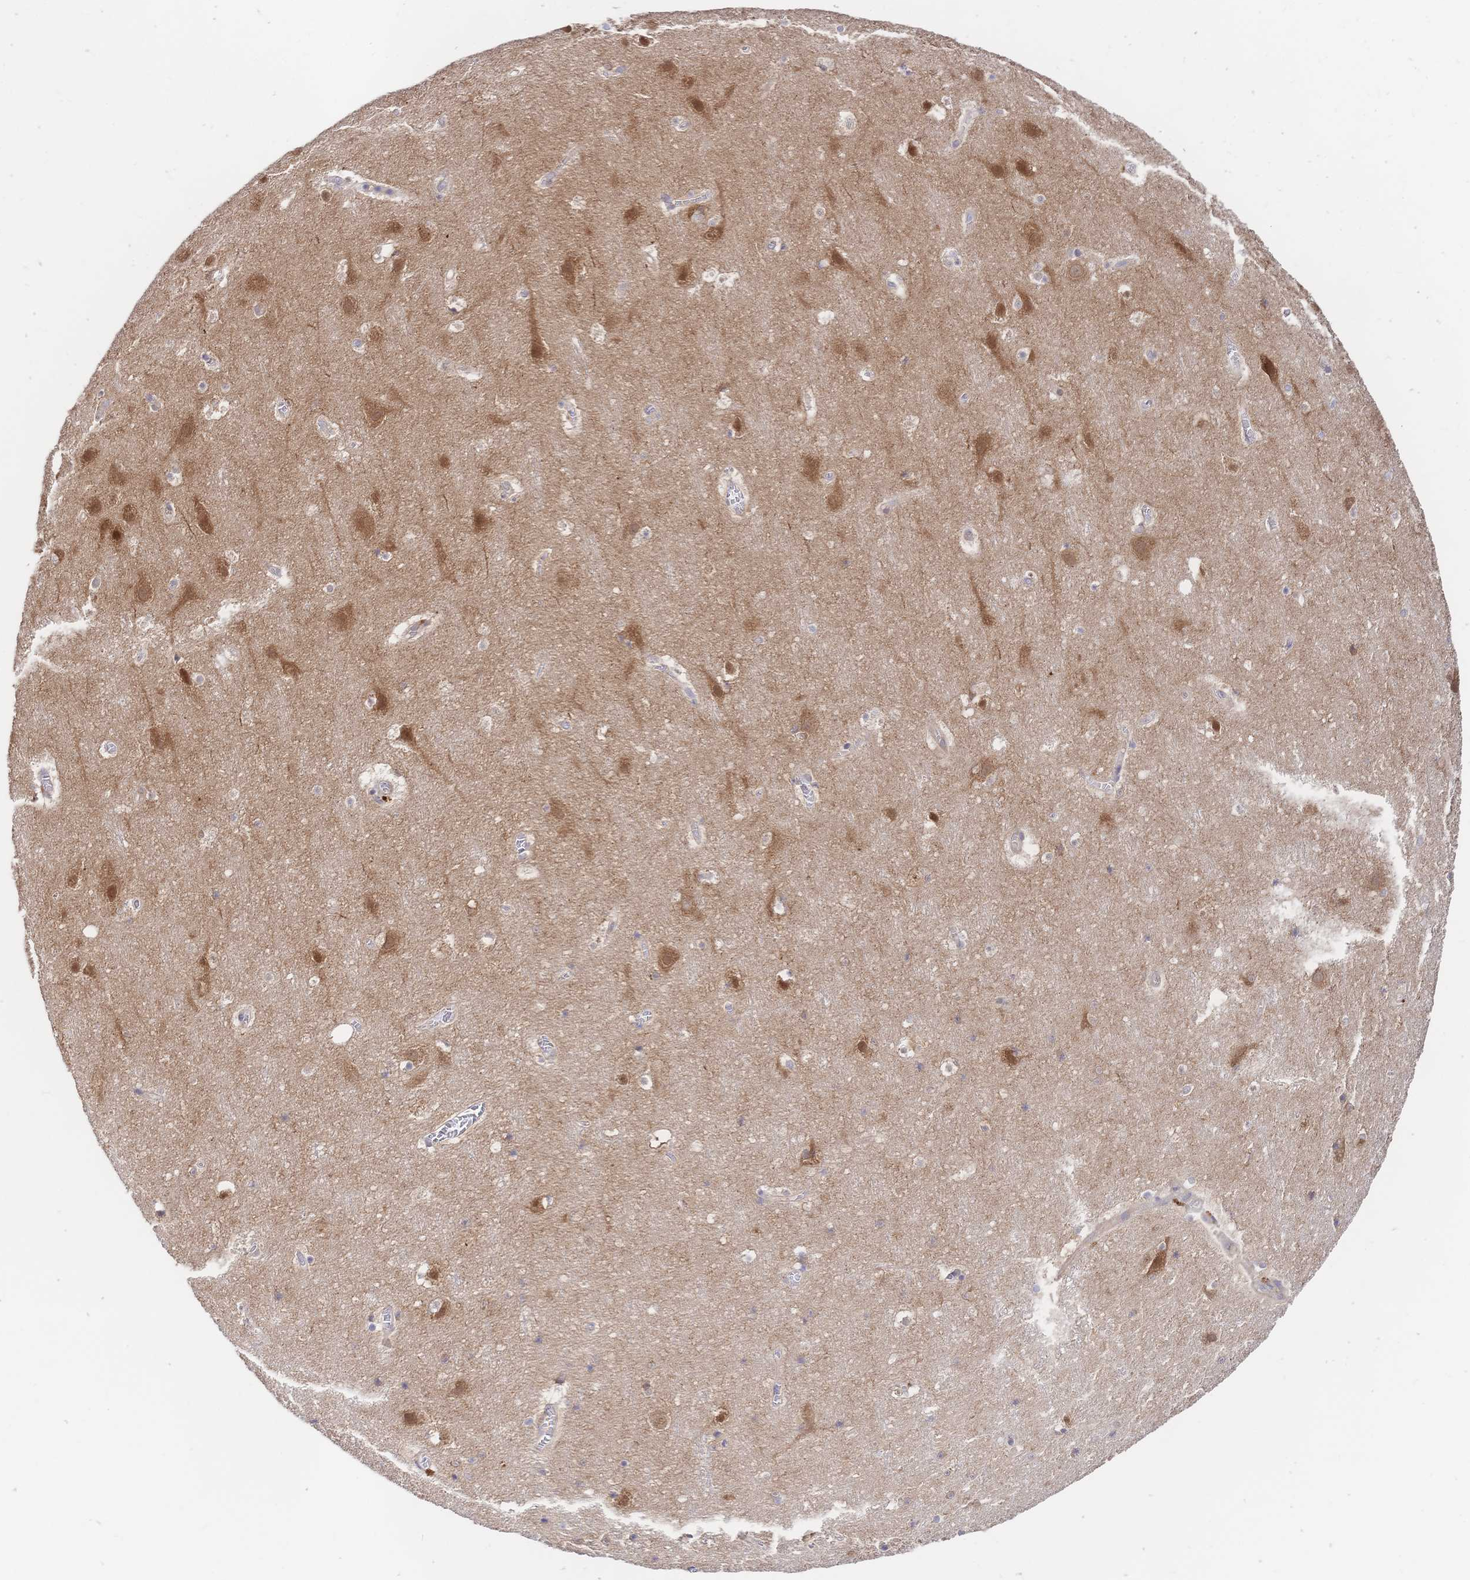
{"staining": {"intensity": "negative", "quantity": "none", "location": "none"}, "tissue": "cerebral cortex", "cell_type": "Endothelial cells", "image_type": "normal", "snomed": [{"axis": "morphology", "description": "Normal tissue, NOS"}, {"axis": "topography", "description": "Cerebral cortex"}], "caption": "DAB (3,3'-diaminobenzidine) immunohistochemical staining of normal human cerebral cortex displays no significant positivity in endothelial cells.", "gene": "LMO4", "patient": {"sex": "female", "age": 42}}